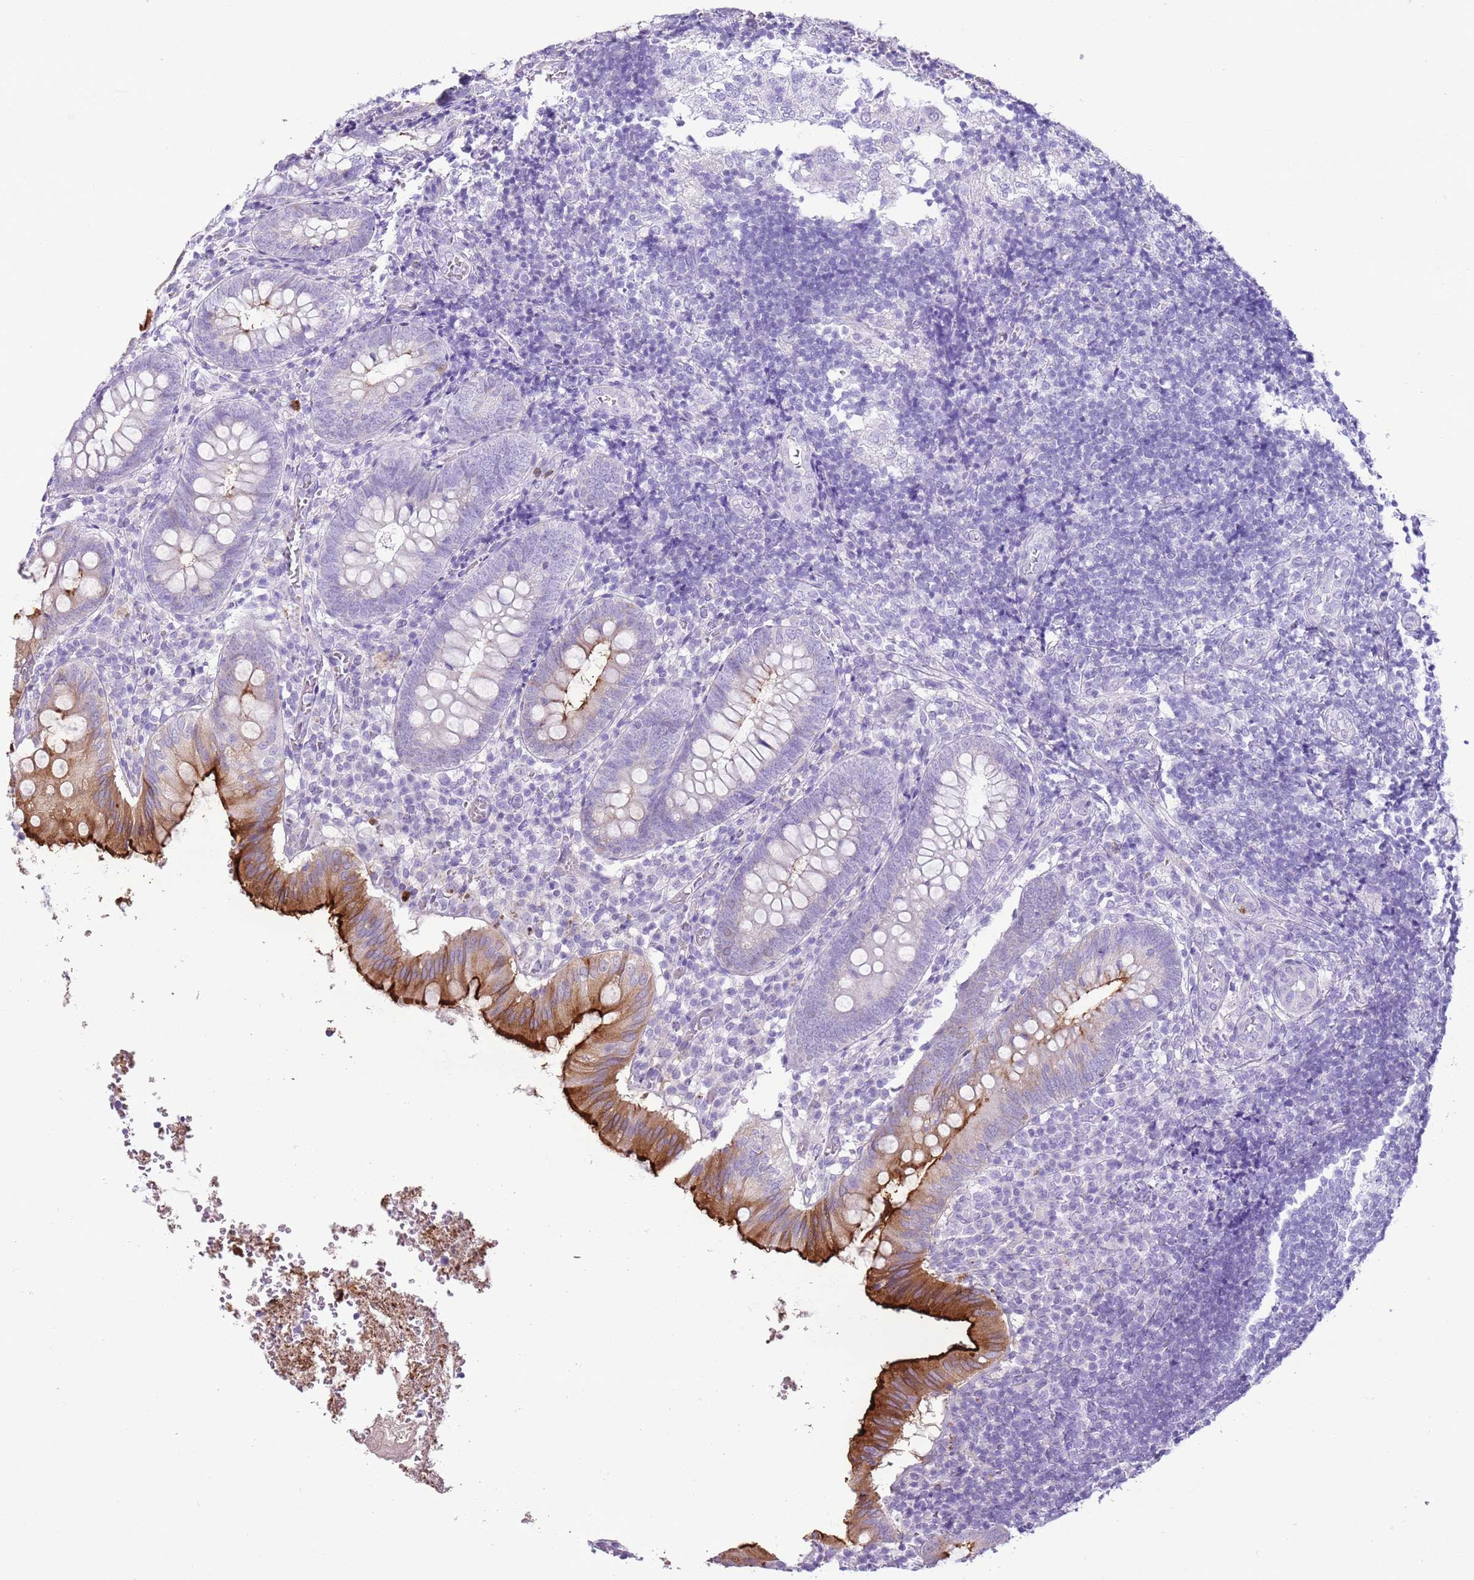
{"staining": {"intensity": "strong", "quantity": "<25%", "location": "cytoplasmic/membranous"}, "tissue": "appendix", "cell_type": "Glandular cells", "image_type": "normal", "snomed": [{"axis": "morphology", "description": "Normal tissue, NOS"}, {"axis": "topography", "description": "Appendix"}], "caption": "This is an image of immunohistochemistry (IHC) staining of unremarkable appendix, which shows strong expression in the cytoplasmic/membranous of glandular cells.", "gene": "CD177", "patient": {"sex": "male", "age": 8}}